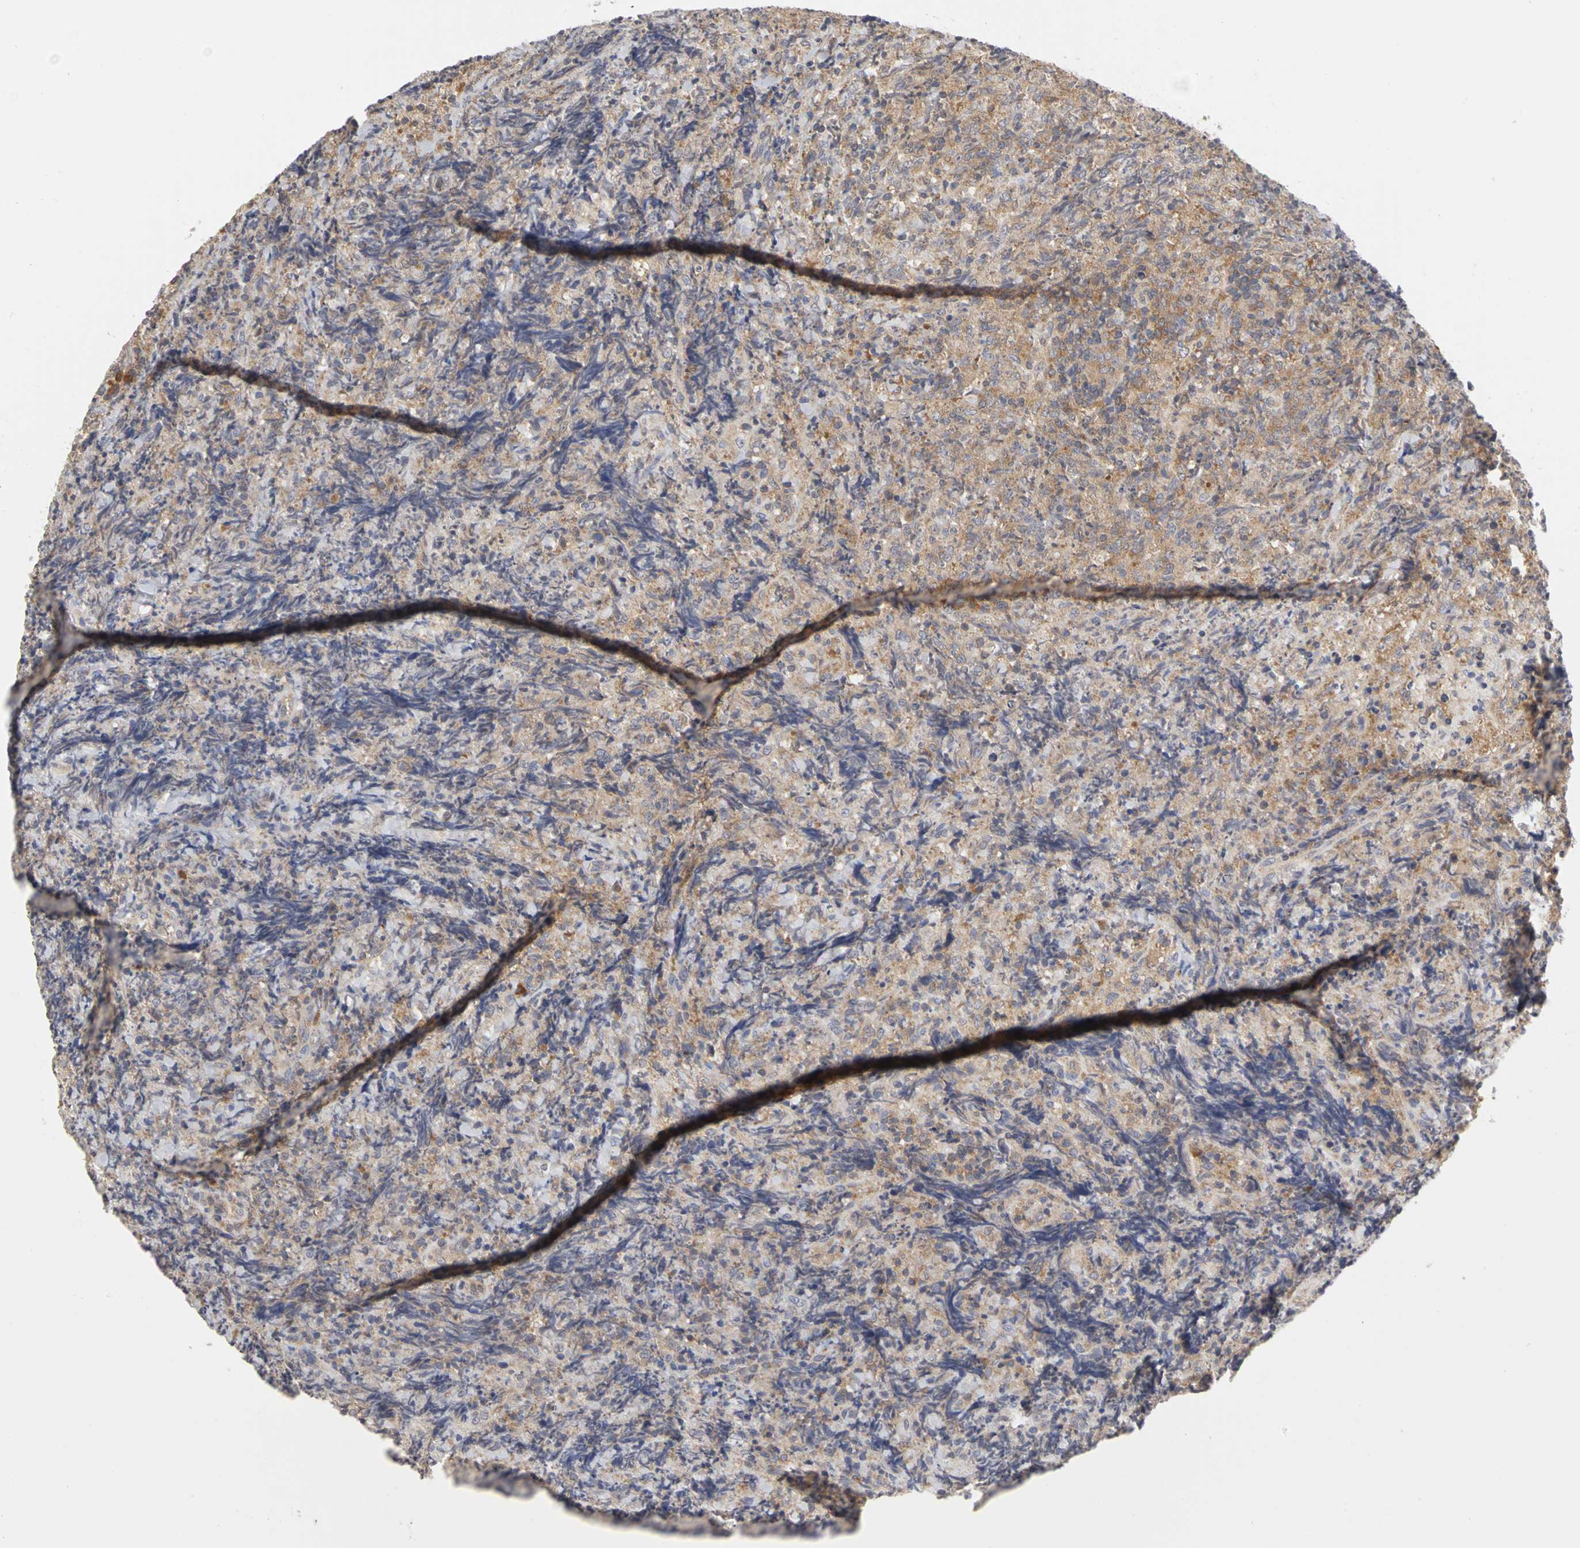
{"staining": {"intensity": "moderate", "quantity": "25%-75%", "location": "cytoplasmic/membranous"}, "tissue": "lymphoma", "cell_type": "Tumor cells", "image_type": "cancer", "snomed": [{"axis": "morphology", "description": "Malignant lymphoma, non-Hodgkin's type, High grade"}, {"axis": "topography", "description": "Tonsil"}], "caption": "Protein expression analysis of human lymphoma reveals moderate cytoplasmic/membranous expression in about 25%-75% of tumor cells. The protein is shown in brown color, while the nuclei are stained blue.", "gene": "IRAK1", "patient": {"sex": "female", "age": 36}}